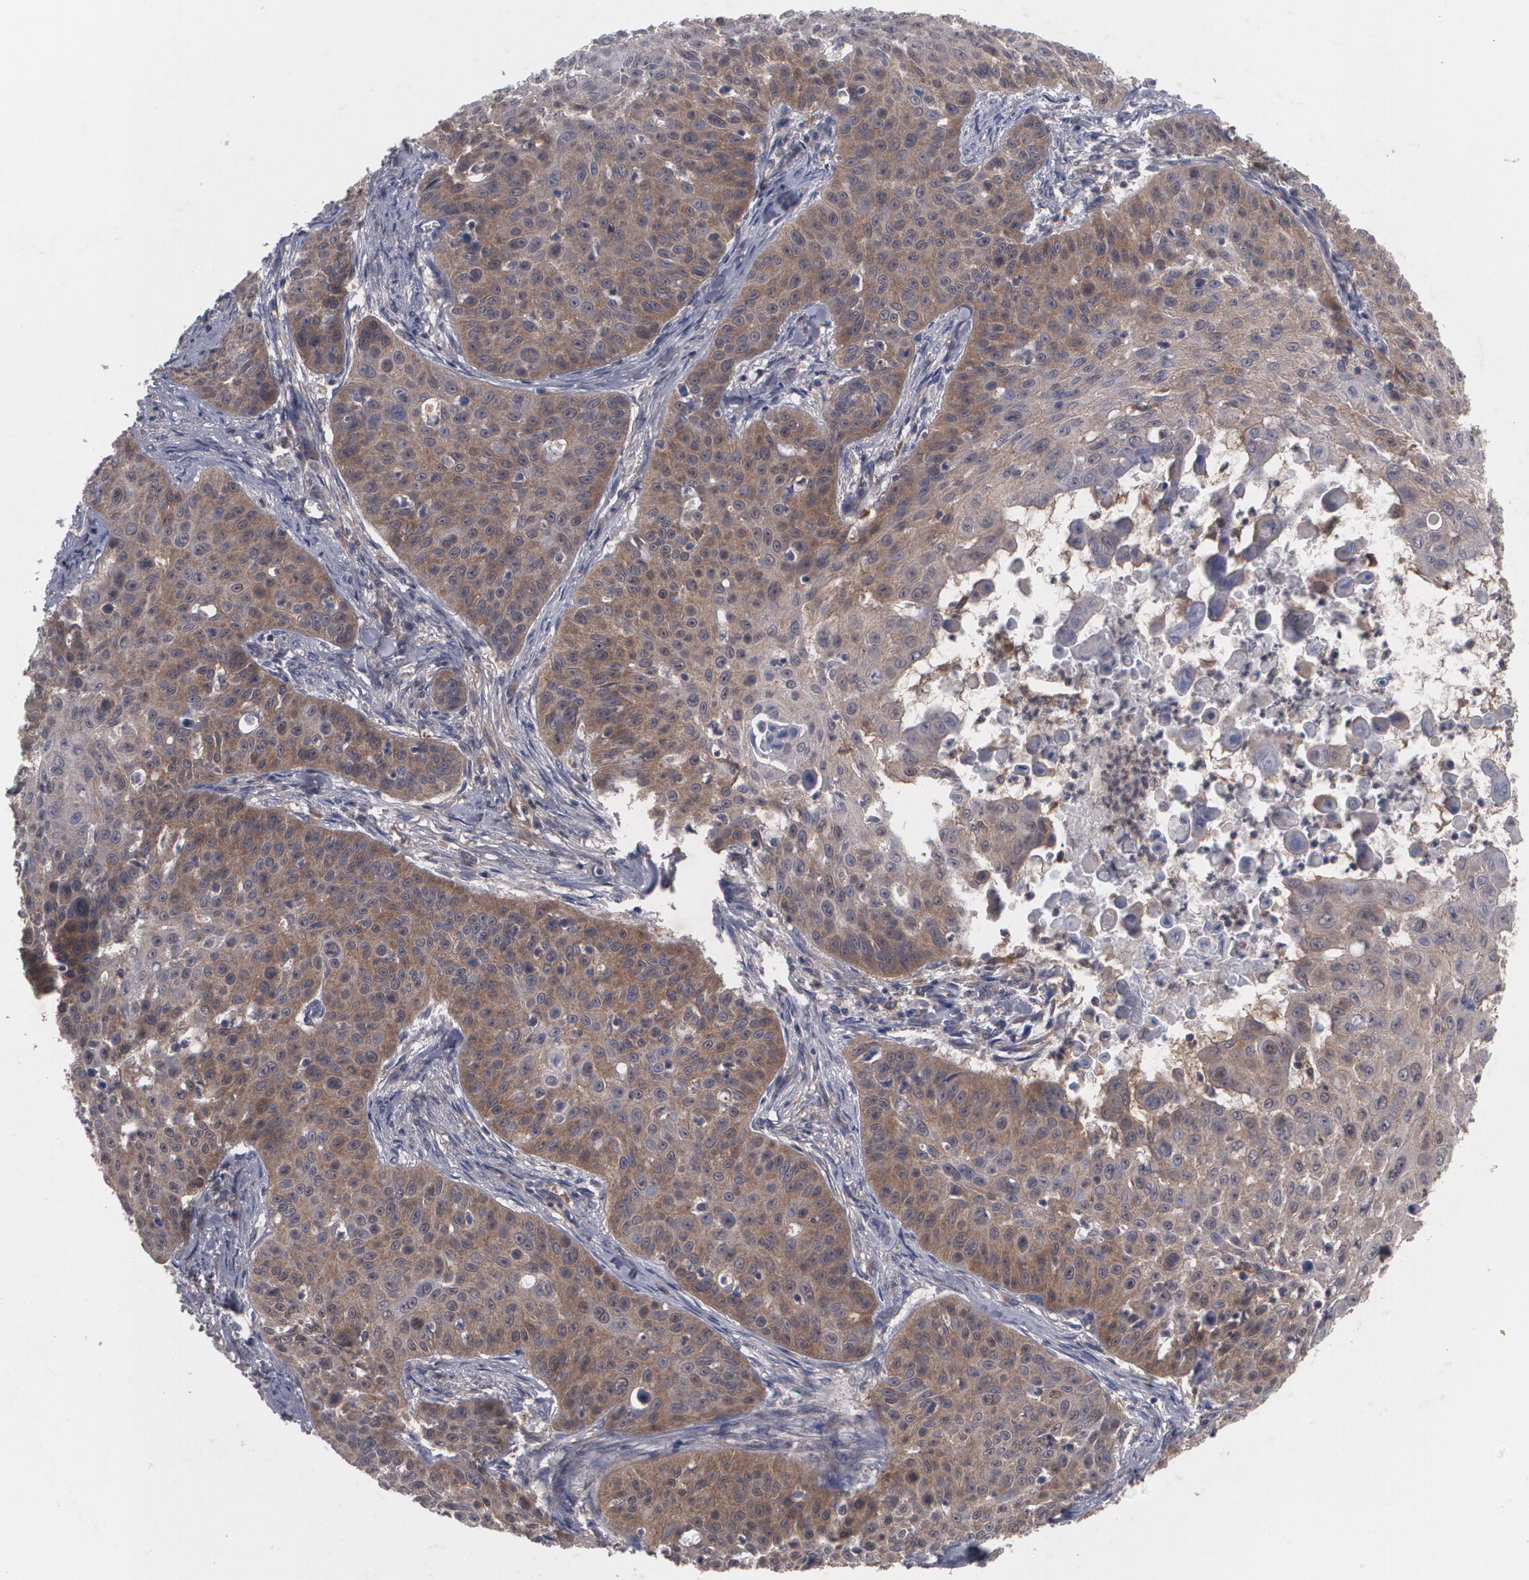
{"staining": {"intensity": "weak", "quantity": ">75%", "location": "cytoplasmic/membranous"}, "tissue": "skin cancer", "cell_type": "Tumor cells", "image_type": "cancer", "snomed": [{"axis": "morphology", "description": "Squamous cell carcinoma, NOS"}, {"axis": "topography", "description": "Skin"}], "caption": "There is low levels of weak cytoplasmic/membranous expression in tumor cells of squamous cell carcinoma (skin), as demonstrated by immunohistochemical staining (brown color).", "gene": "HTT", "patient": {"sex": "male", "age": 82}}